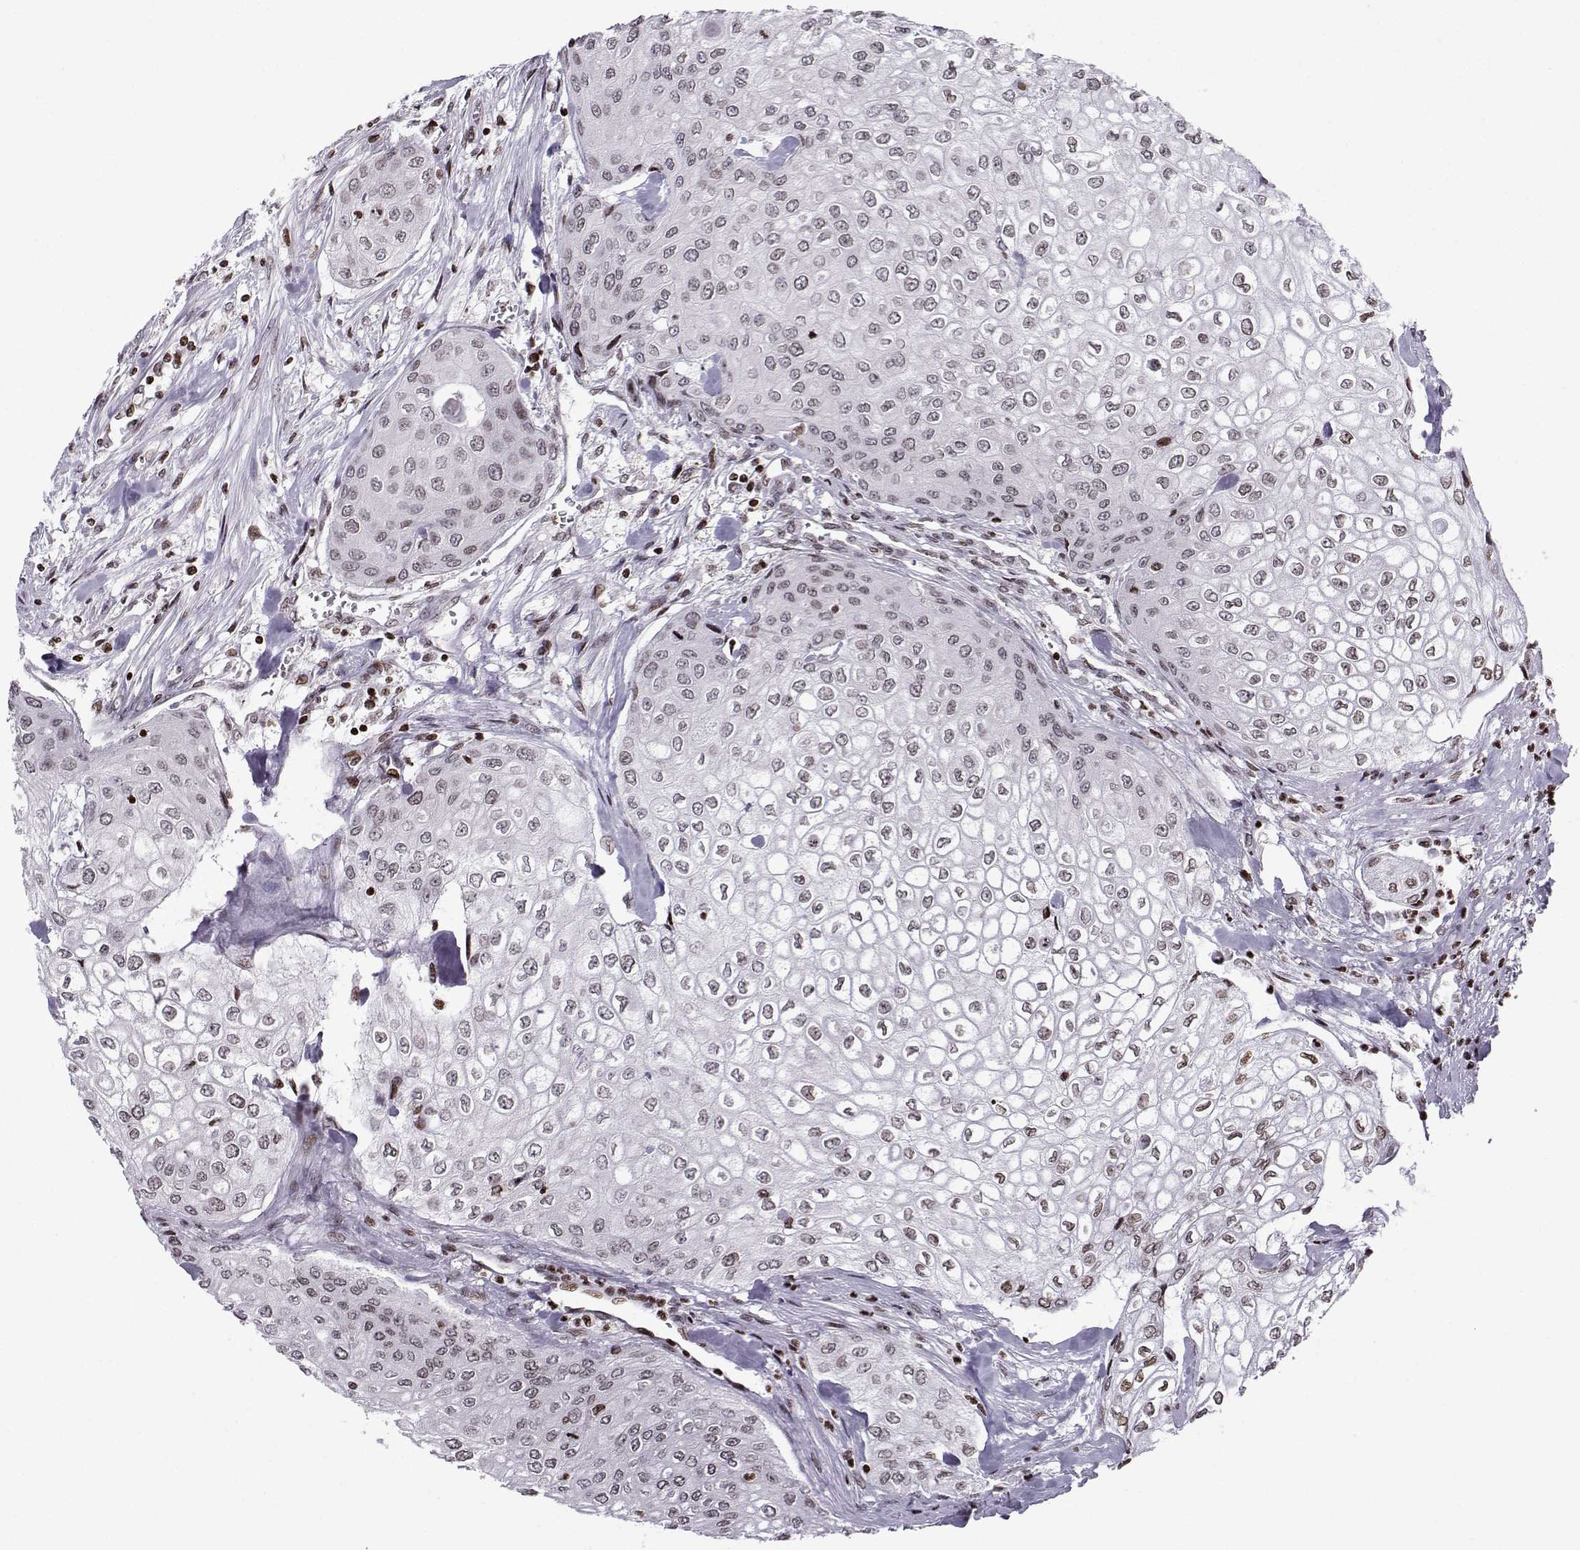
{"staining": {"intensity": "negative", "quantity": "none", "location": "none"}, "tissue": "urothelial cancer", "cell_type": "Tumor cells", "image_type": "cancer", "snomed": [{"axis": "morphology", "description": "Urothelial carcinoma, High grade"}, {"axis": "topography", "description": "Urinary bladder"}], "caption": "This is an immunohistochemistry (IHC) image of human urothelial cancer. There is no positivity in tumor cells.", "gene": "ZNF19", "patient": {"sex": "male", "age": 62}}